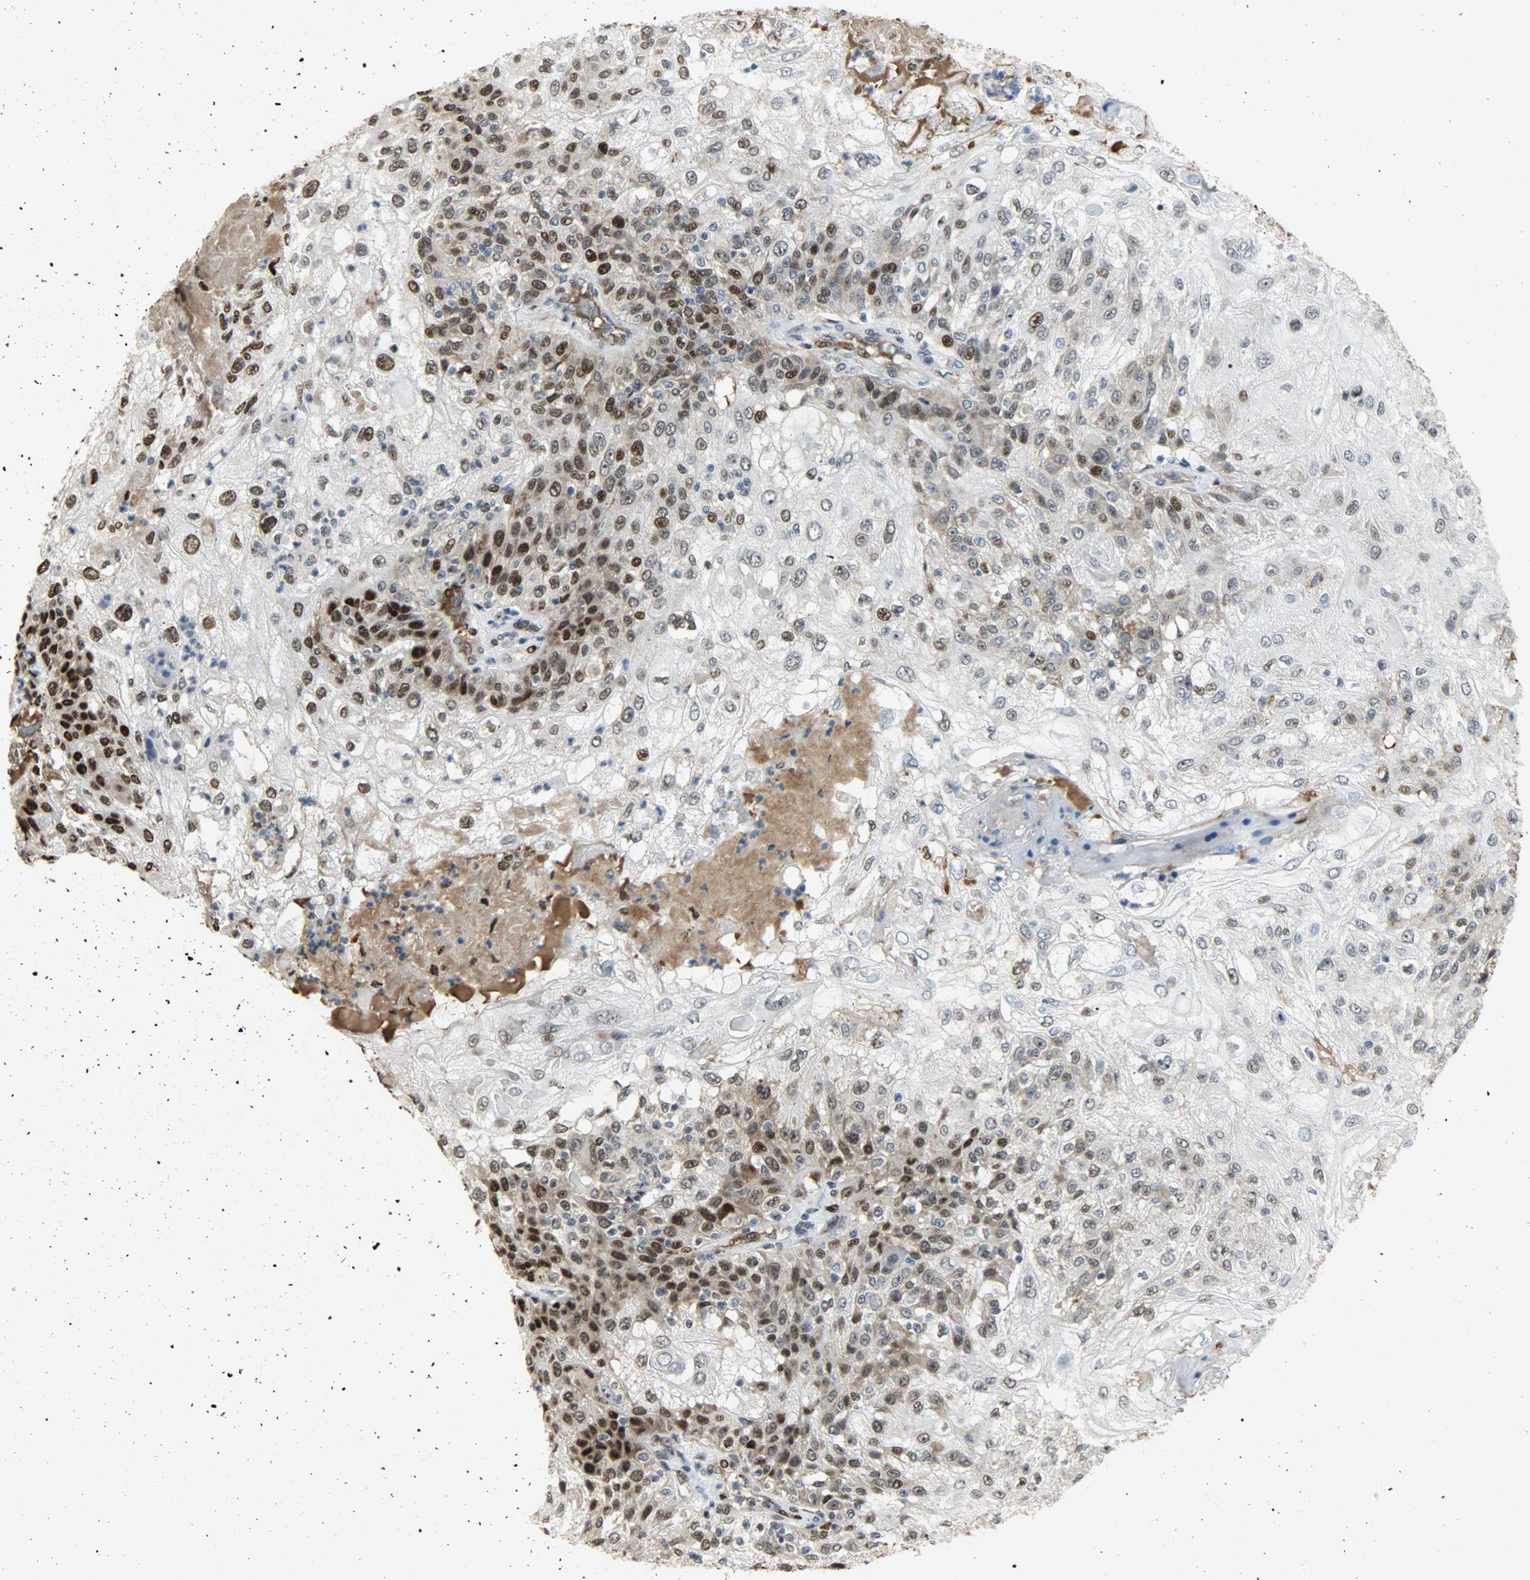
{"staining": {"intensity": "strong", "quantity": "25%-75%", "location": "cytoplasmic/membranous,nuclear"}, "tissue": "skin cancer", "cell_type": "Tumor cells", "image_type": "cancer", "snomed": [{"axis": "morphology", "description": "Normal tissue, NOS"}, {"axis": "morphology", "description": "Squamous cell carcinoma, NOS"}, {"axis": "topography", "description": "Skin"}], "caption": "This micrograph shows IHC staining of skin cancer (squamous cell carcinoma), with high strong cytoplasmic/membranous and nuclear staining in about 25%-75% of tumor cells.", "gene": "SNAI1", "patient": {"sex": "female", "age": 83}}